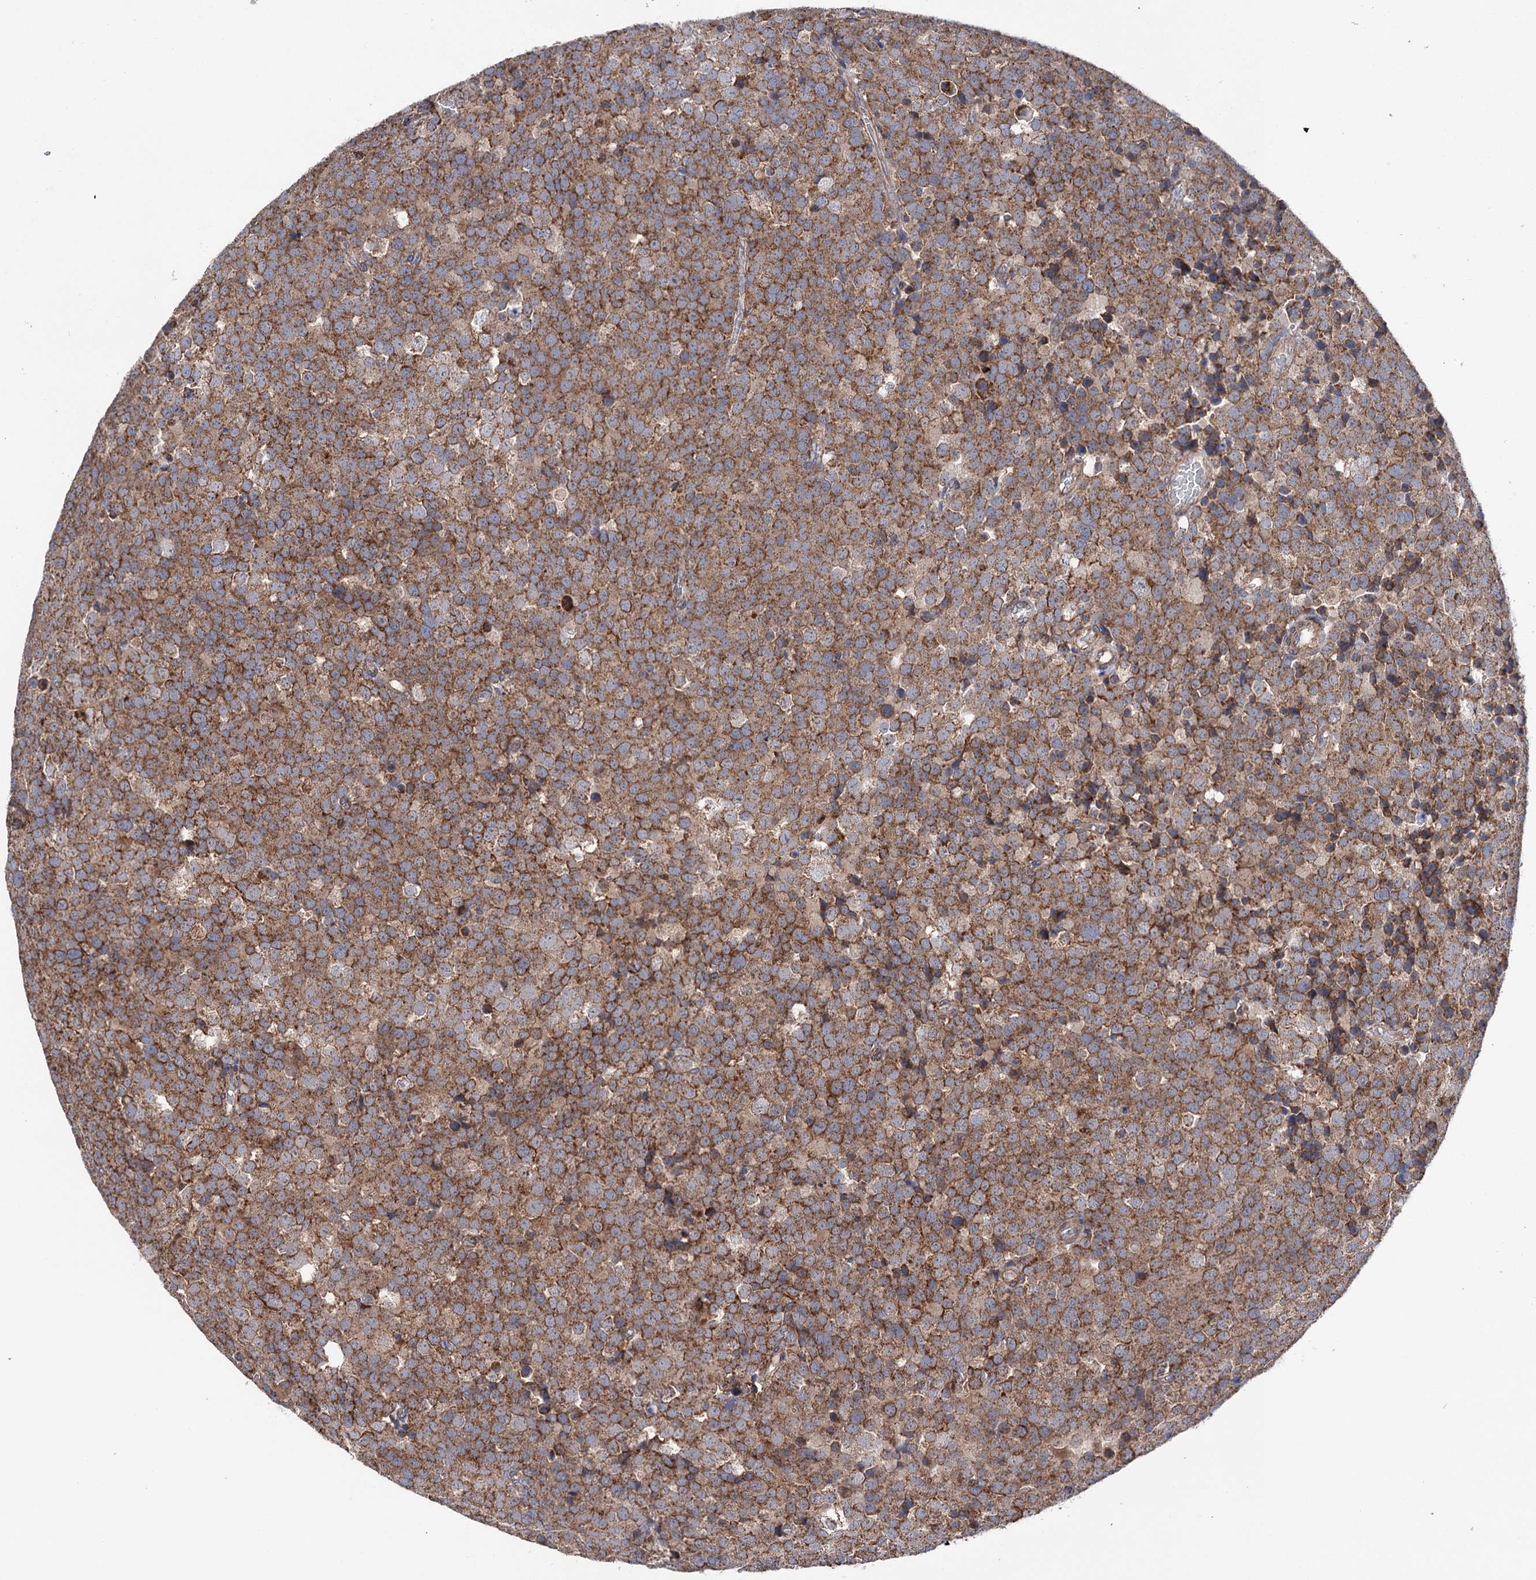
{"staining": {"intensity": "moderate", "quantity": ">75%", "location": "cytoplasmic/membranous"}, "tissue": "testis cancer", "cell_type": "Tumor cells", "image_type": "cancer", "snomed": [{"axis": "morphology", "description": "Seminoma, NOS"}, {"axis": "topography", "description": "Testis"}], "caption": "An IHC image of tumor tissue is shown. Protein staining in brown labels moderate cytoplasmic/membranous positivity in testis cancer within tumor cells. (DAB IHC with brightfield microscopy, high magnification).", "gene": "SUCLA2", "patient": {"sex": "male", "age": 71}}